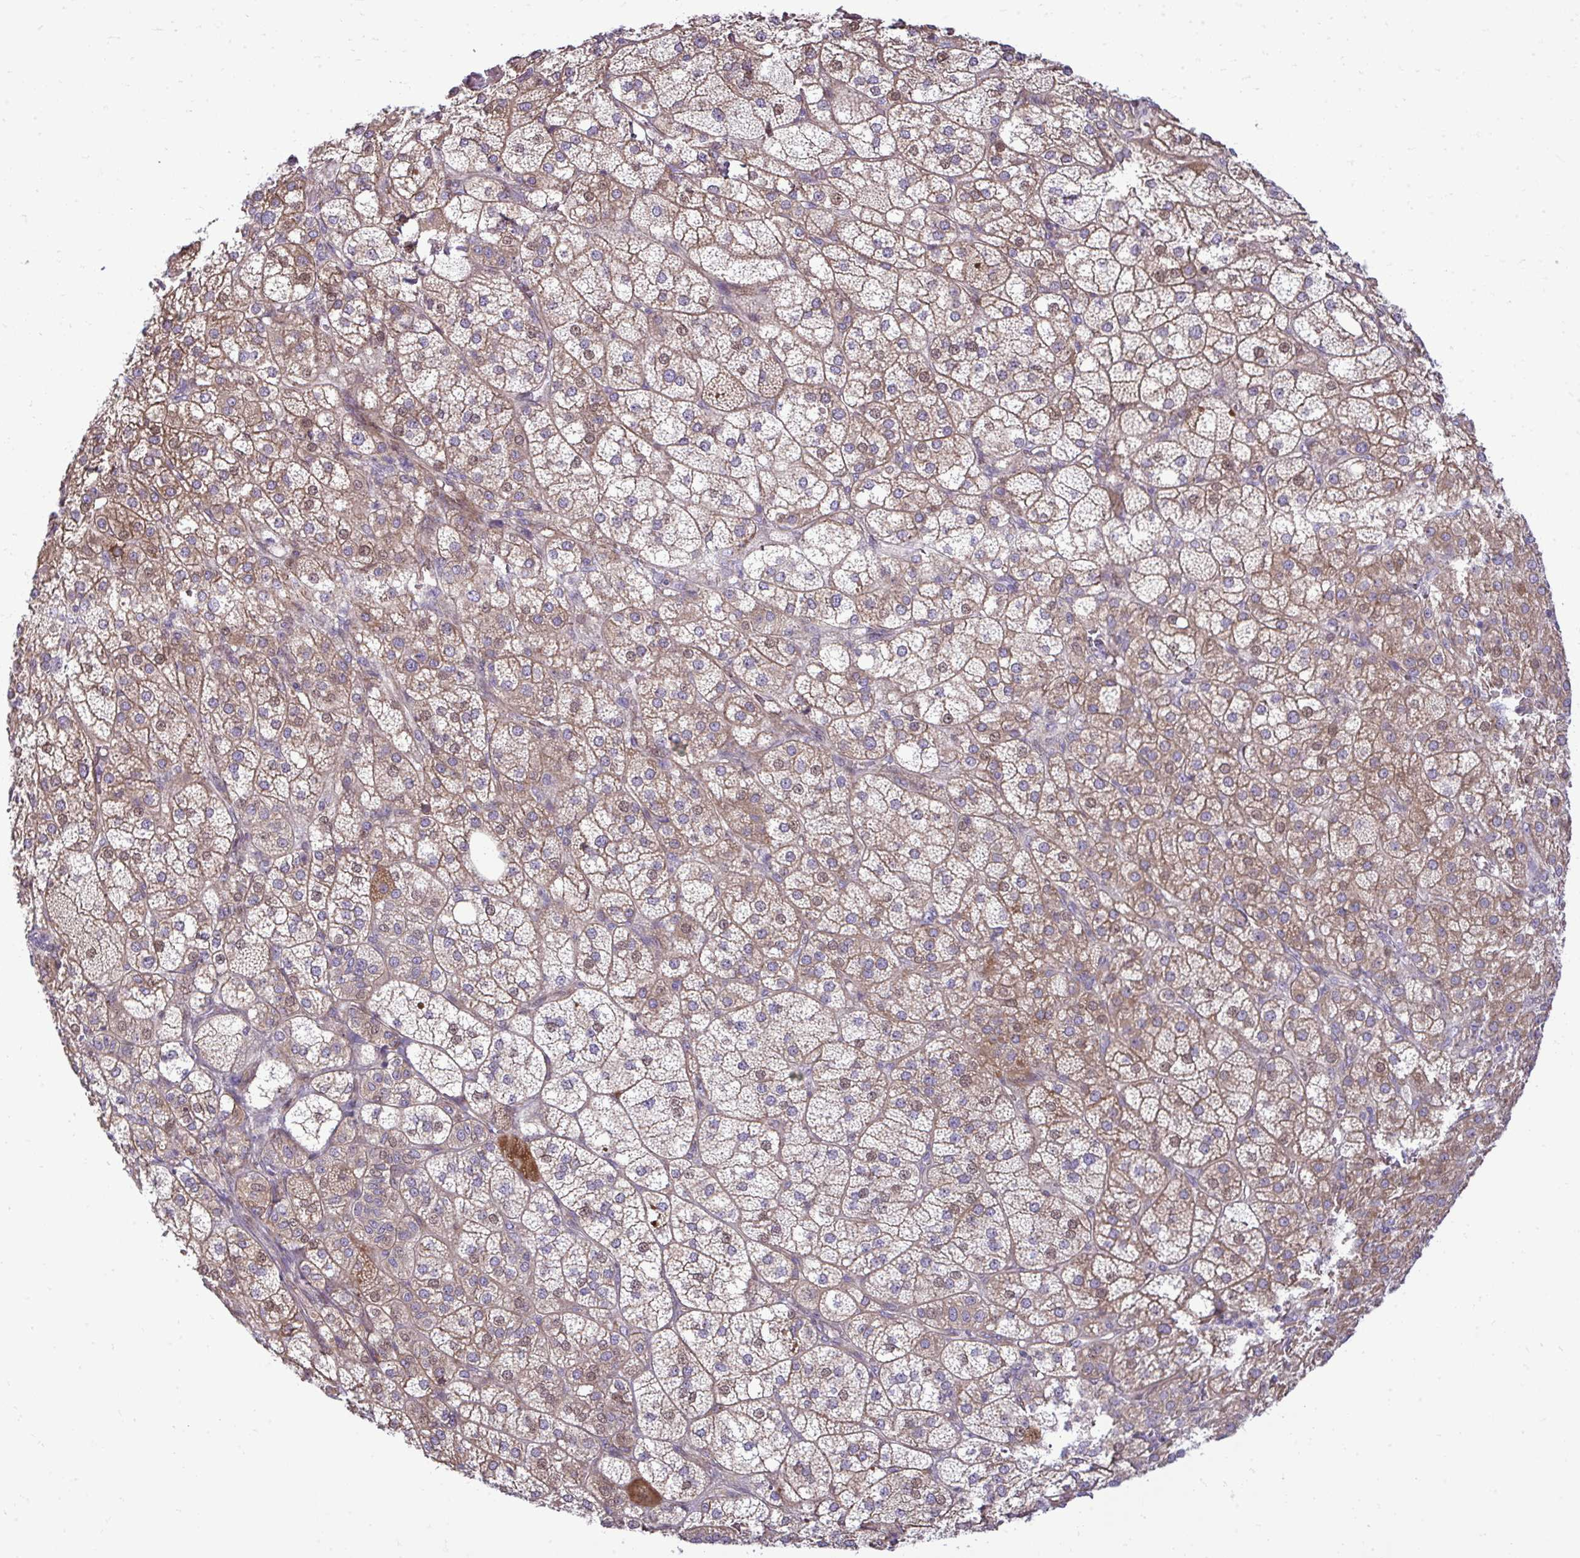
{"staining": {"intensity": "strong", "quantity": "25%-75%", "location": "cytoplasmic/membranous"}, "tissue": "adrenal gland", "cell_type": "Glandular cells", "image_type": "normal", "snomed": [{"axis": "morphology", "description": "Normal tissue, NOS"}, {"axis": "topography", "description": "Adrenal gland"}], "caption": "Brown immunohistochemical staining in unremarkable human adrenal gland demonstrates strong cytoplasmic/membranous positivity in approximately 25%-75% of glandular cells. The protein is stained brown, and the nuclei are stained in blue (DAB IHC with brightfield microscopy, high magnification).", "gene": "ZSCAN9", "patient": {"sex": "female", "age": 60}}